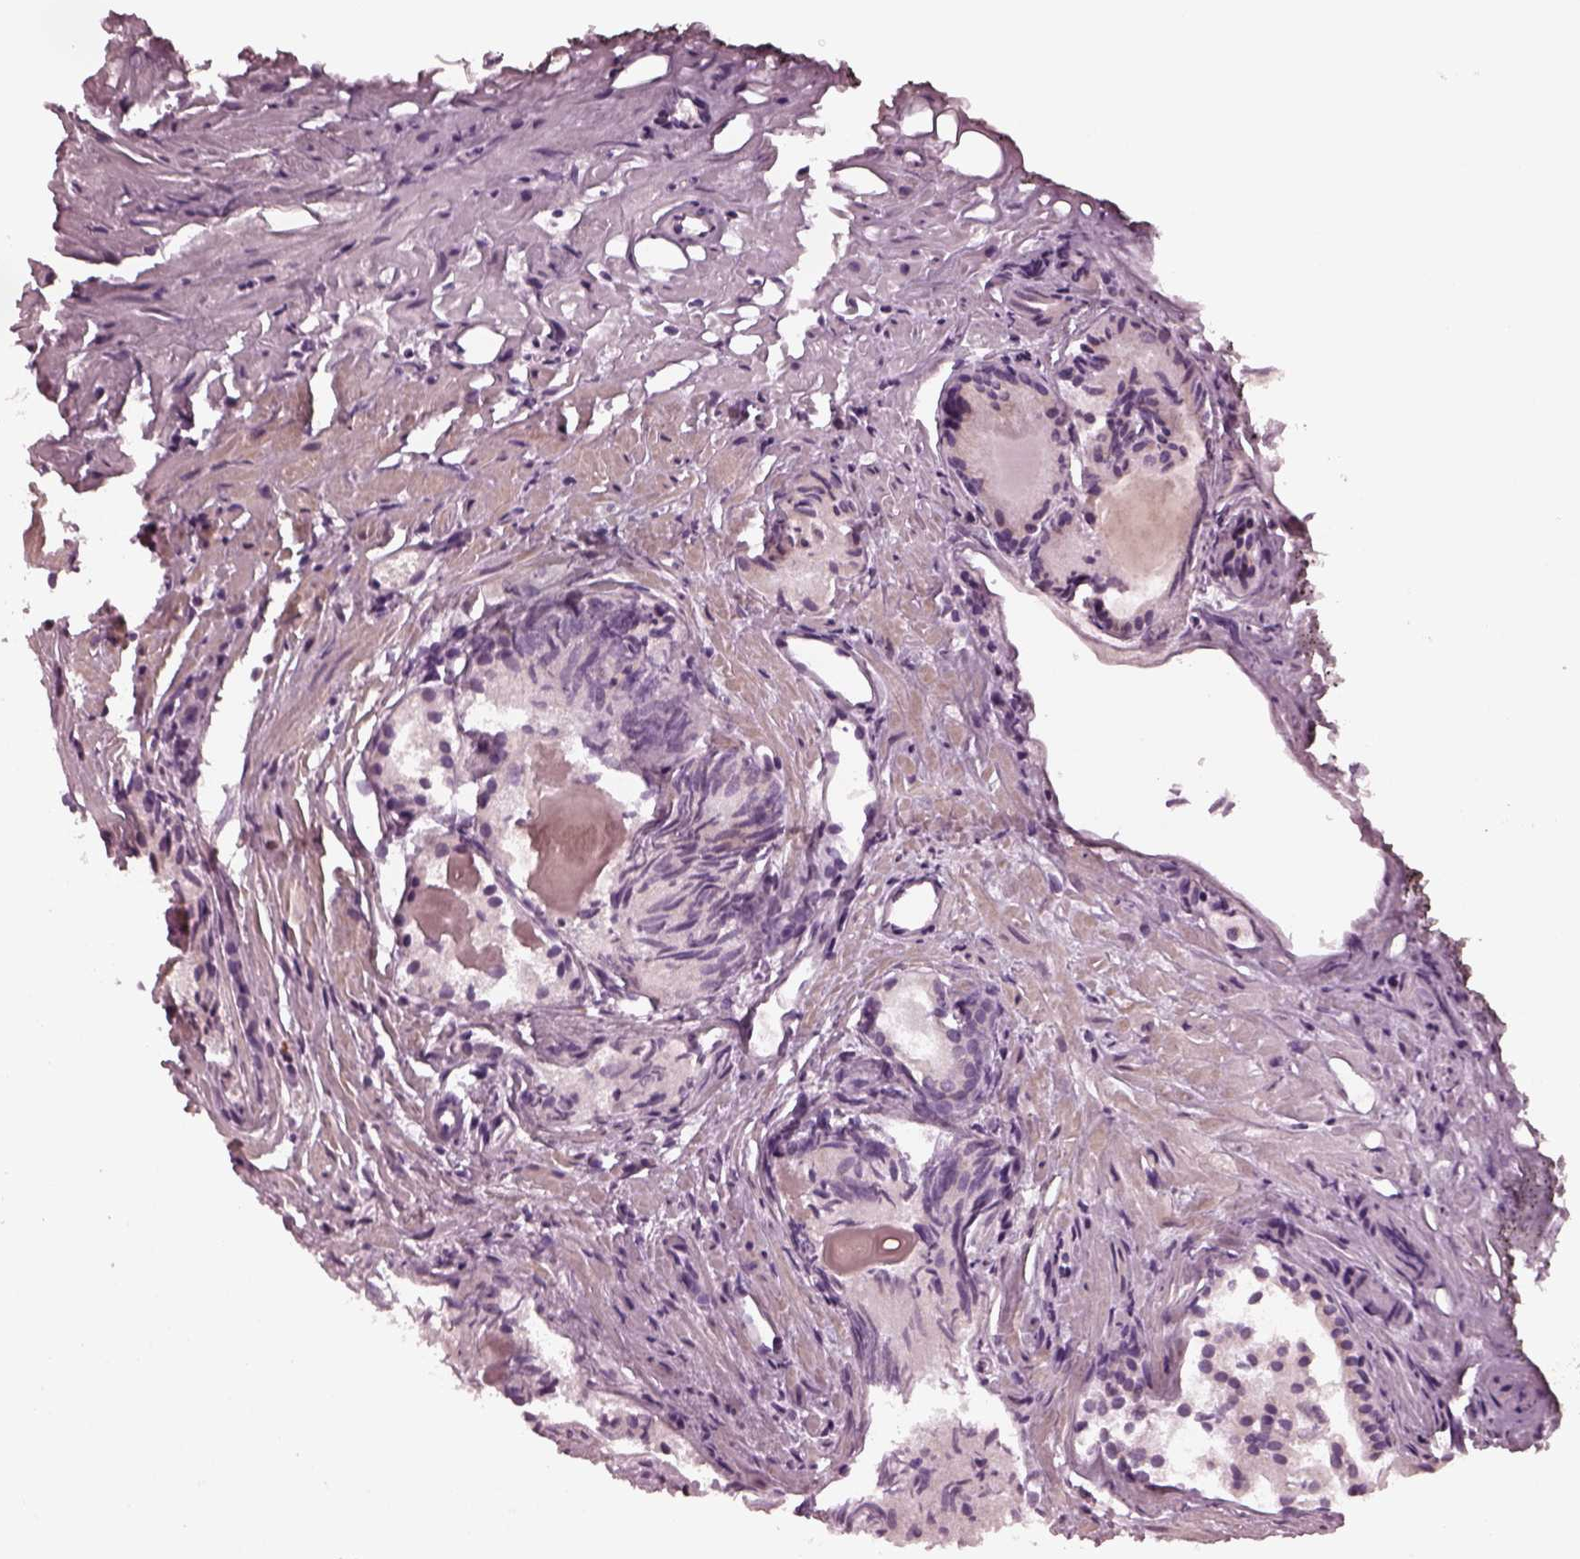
{"staining": {"intensity": "negative", "quantity": "none", "location": "none"}, "tissue": "prostate cancer", "cell_type": "Tumor cells", "image_type": "cancer", "snomed": [{"axis": "morphology", "description": "Adenocarcinoma, High grade"}, {"axis": "topography", "description": "Prostate"}], "caption": "Immunohistochemical staining of adenocarcinoma (high-grade) (prostate) demonstrates no significant expression in tumor cells.", "gene": "SLAMF8", "patient": {"sex": "male", "age": 81}}